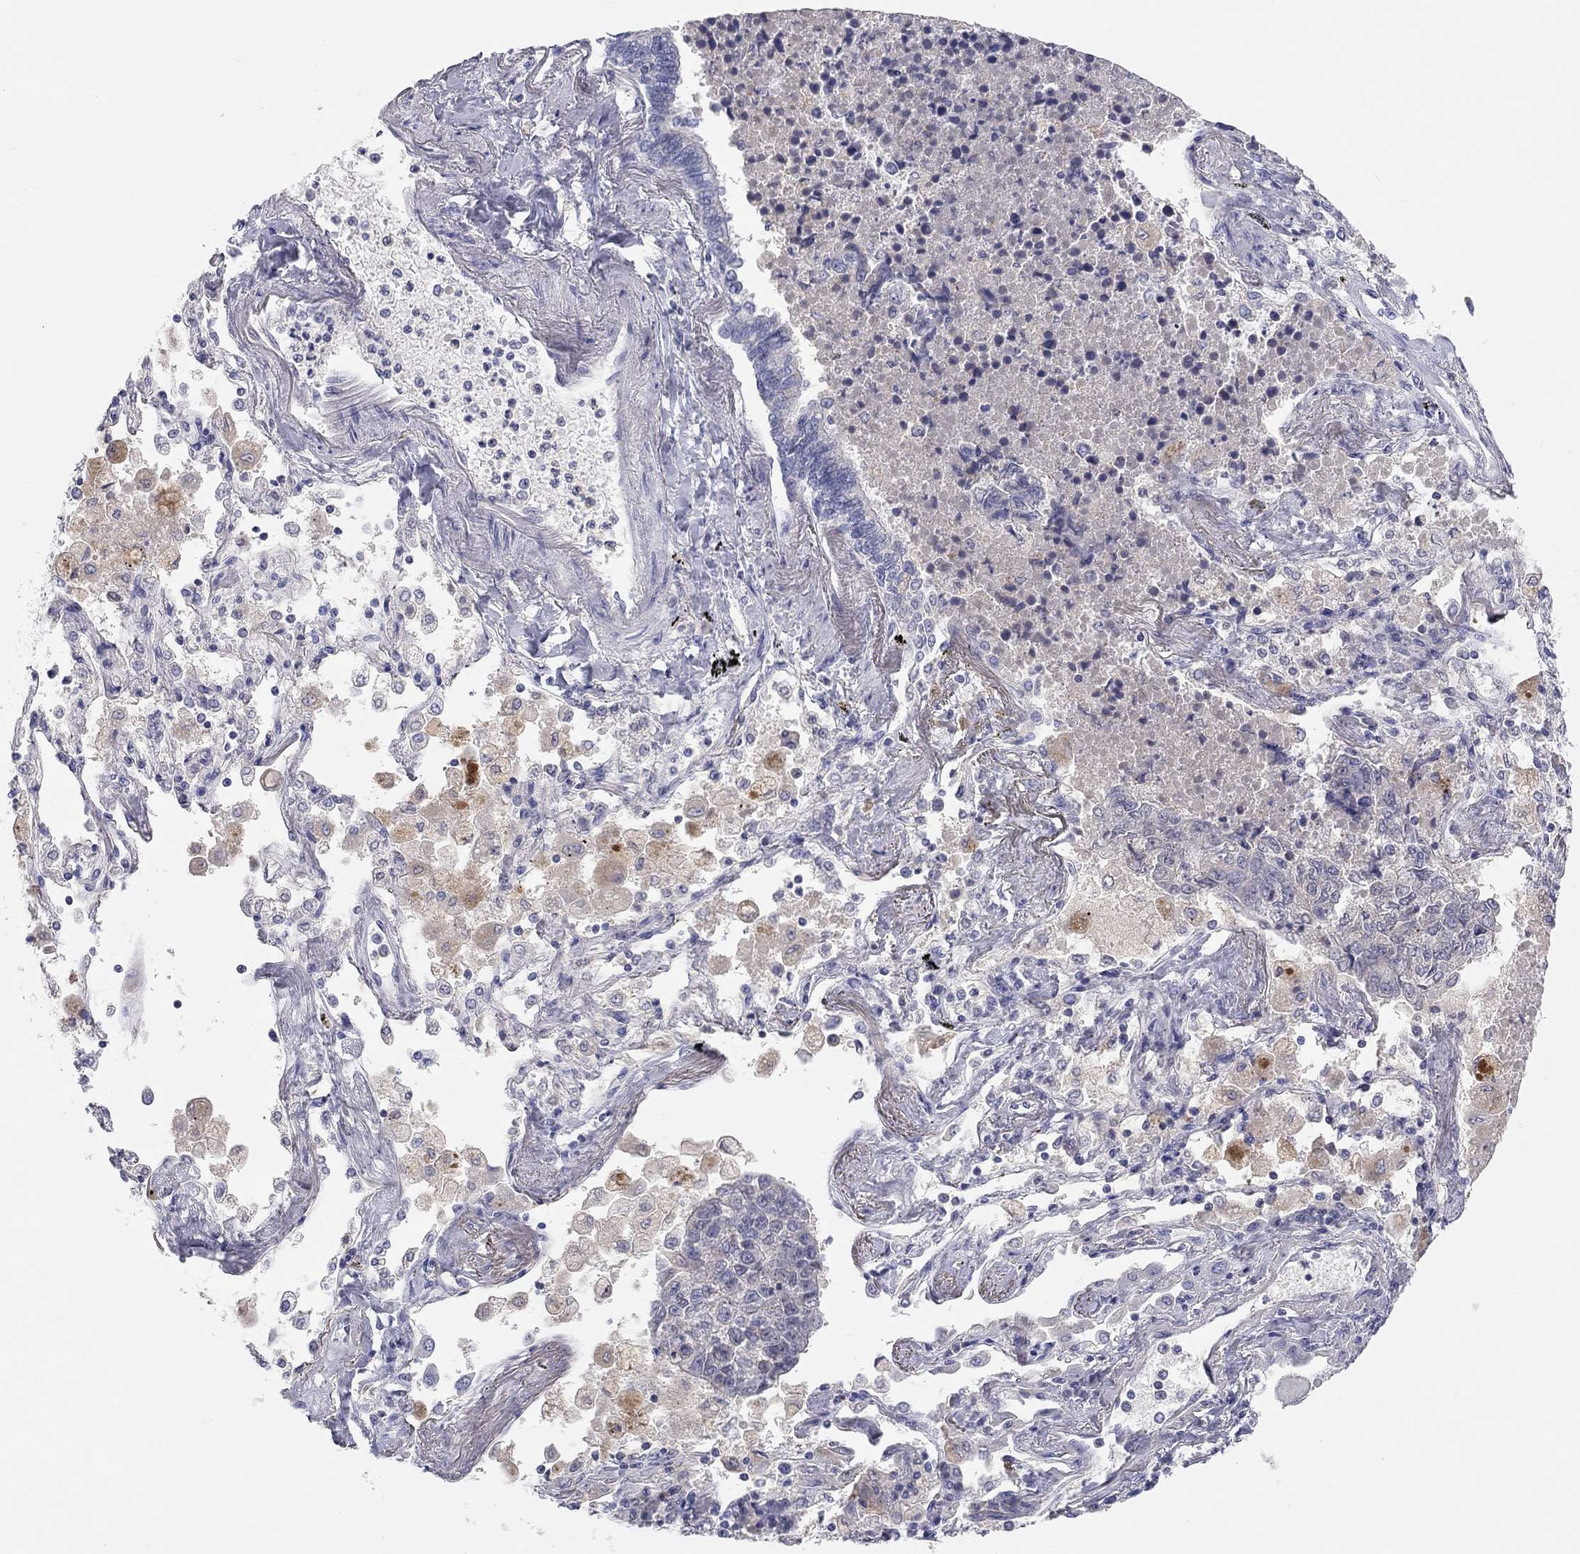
{"staining": {"intensity": "negative", "quantity": "none", "location": "none"}, "tissue": "lung cancer", "cell_type": "Tumor cells", "image_type": "cancer", "snomed": [{"axis": "morphology", "description": "Adenocarcinoma, NOS"}, {"axis": "topography", "description": "Lung"}], "caption": "A high-resolution photomicrograph shows IHC staining of lung cancer (adenocarcinoma), which demonstrates no significant positivity in tumor cells.", "gene": "ST7L", "patient": {"sex": "male", "age": 49}}